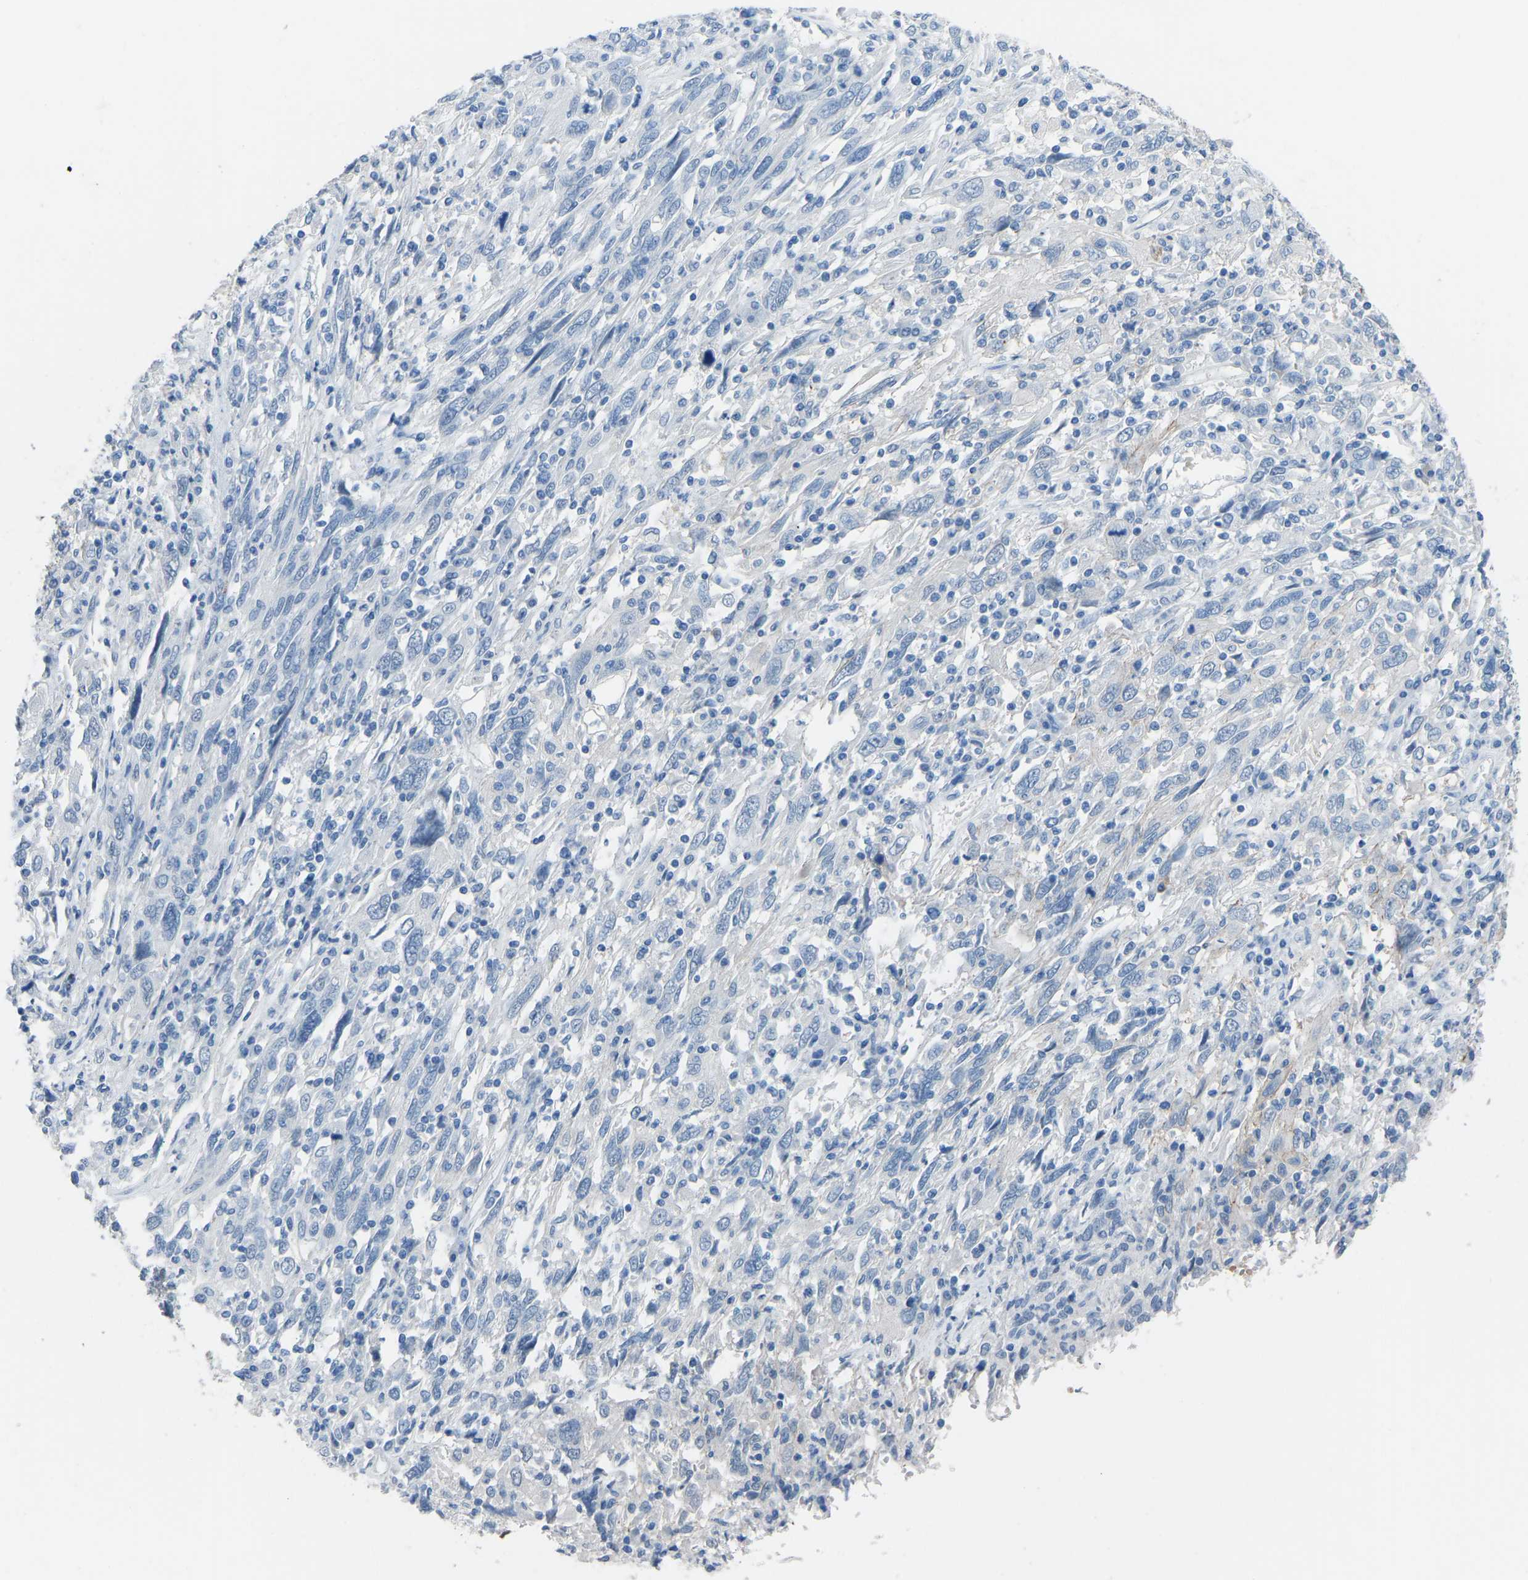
{"staining": {"intensity": "negative", "quantity": "none", "location": "none"}, "tissue": "cervical cancer", "cell_type": "Tumor cells", "image_type": "cancer", "snomed": [{"axis": "morphology", "description": "Squamous cell carcinoma, NOS"}, {"axis": "topography", "description": "Cervix"}], "caption": "Tumor cells show no significant staining in cervical squamous cell carcinoma.", "gene": "MYH10", "patient": {"sex": "female", "age": 46}}